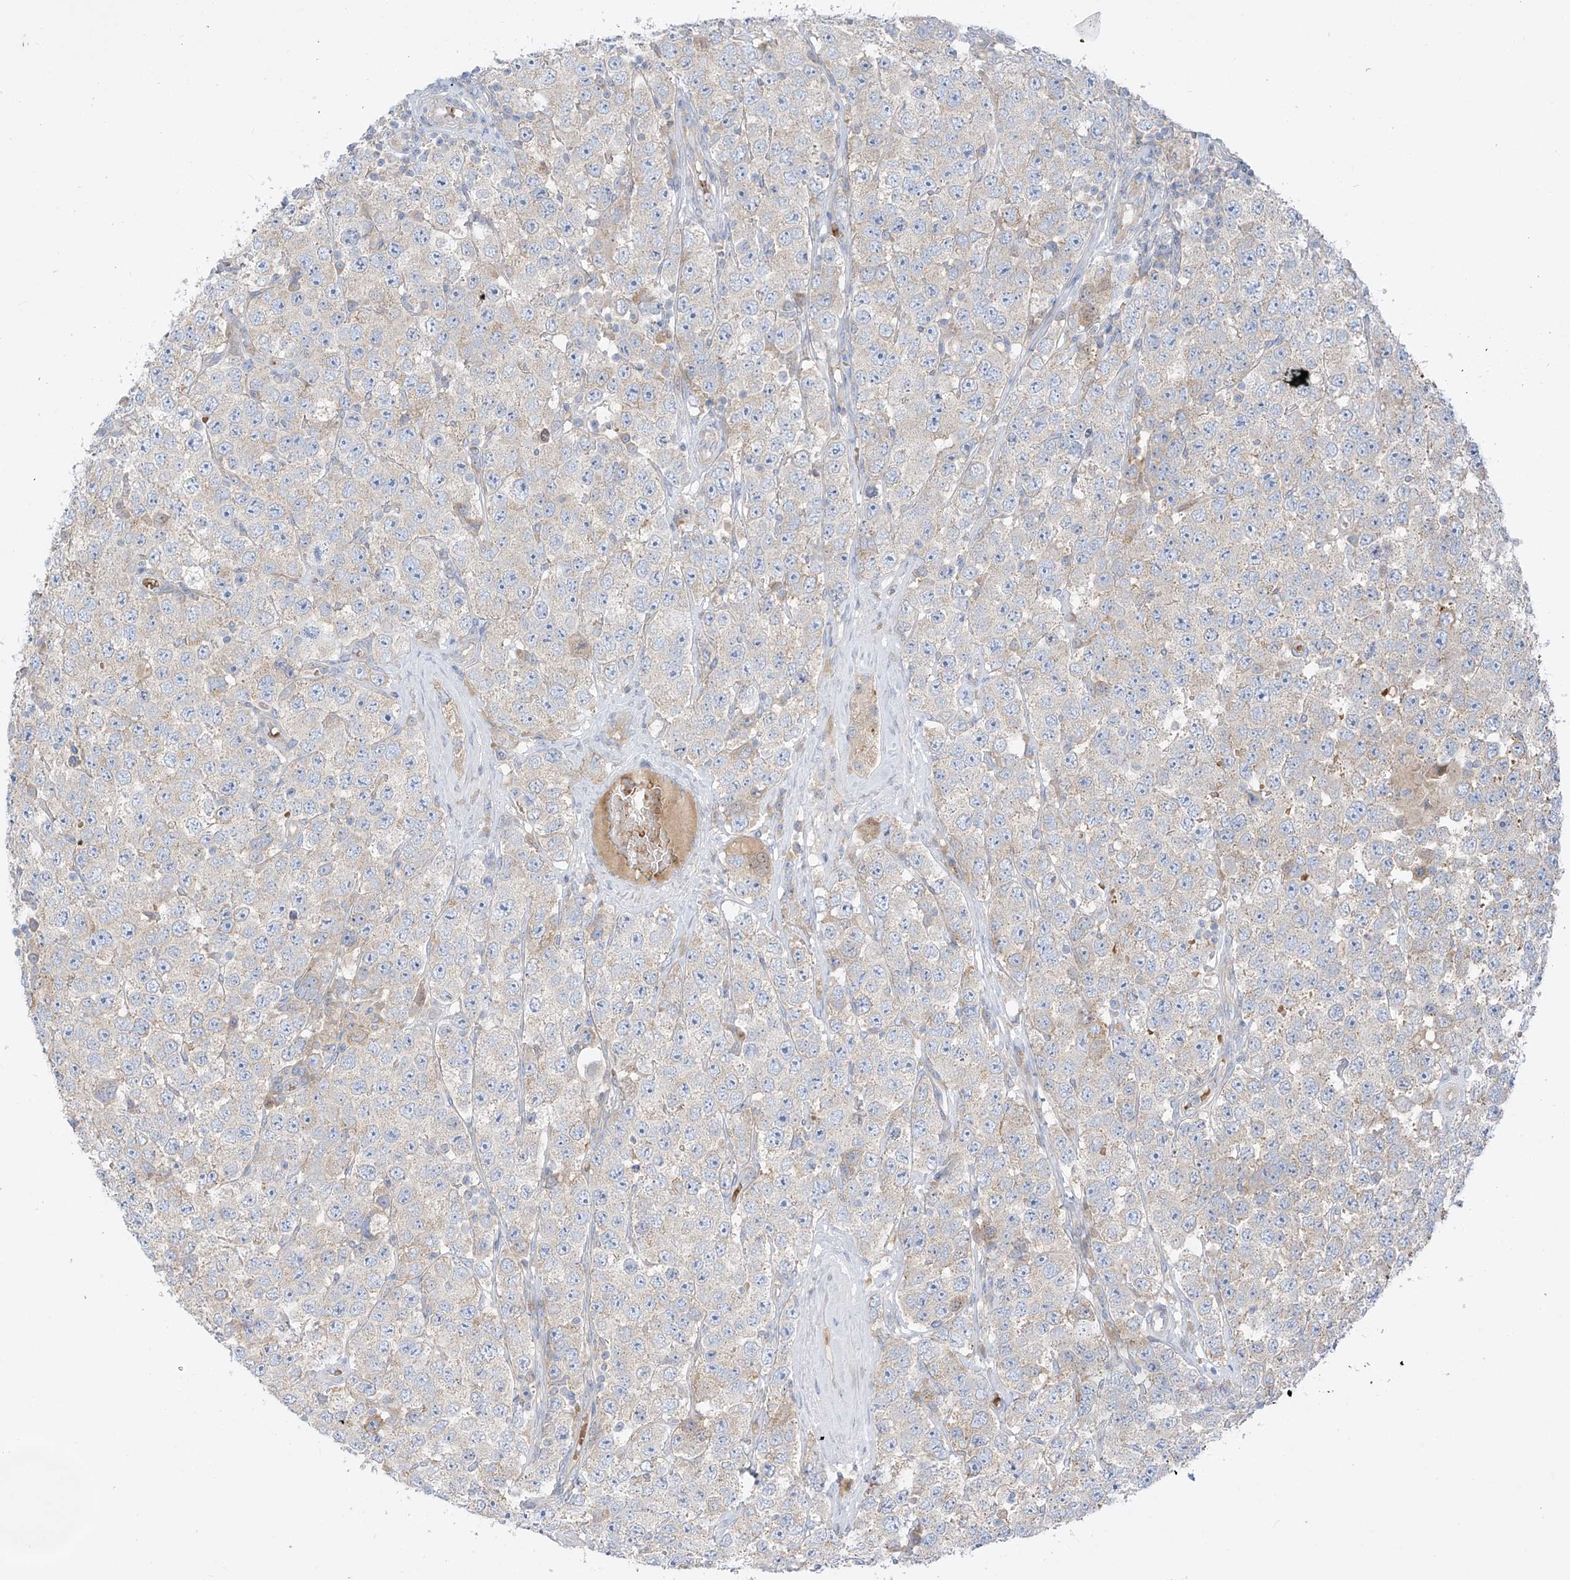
{"staining": {"intensity": "weak", "quantity": "<25%", "location": "cytoplasmic/membranous"}, "tissue": "testis cancer", "cell_type": "Tumor cells", "image_type": "cancer", "snomed": [{"axis": "morphology", "description": "Seminoma, NOS"}, {"axis": "topography", "description": "Testis"}], "caption": "Protein analysis of testis cancer (seminoma) shows no significant staining in tumor cells.", "gene": "DGKQ", "patient": {"sex": "male", "age": 28}}